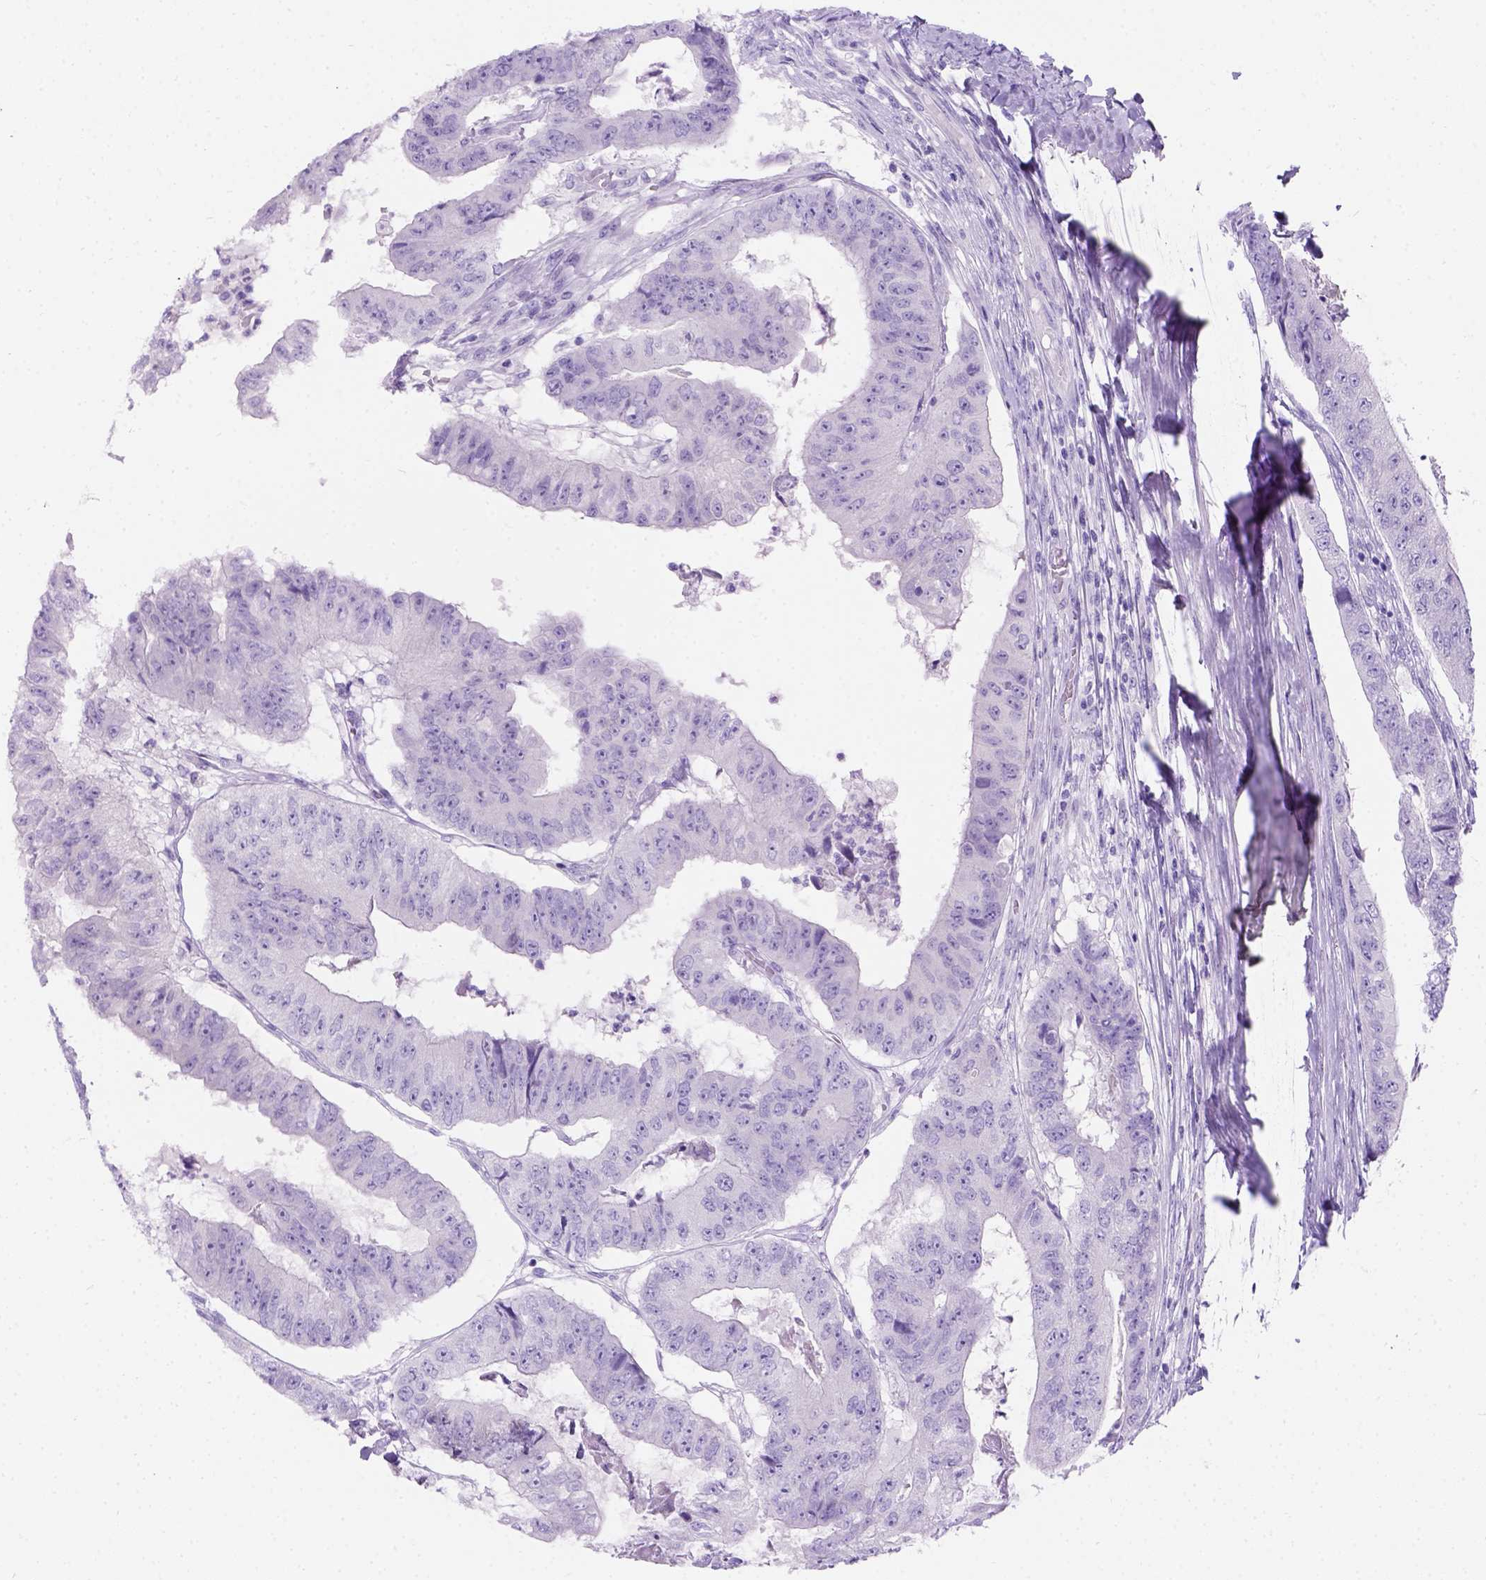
{"staining": {"intensity": "negative", "quantity": "none", "location": "none"}, "tissue": "colorectal cancer", "cell_type": "Tumor cells", "image_type": "cancer", "snomed": [{"axis": "morphology", "description": "Adenocarcinoma, NOS"}, {"axis": "topography", "description": "Colon"}], "caption": "DAB (3,3'-diaminobenzidine) immunohistochemical staining of colorectal cancer demonstrates no significant positivity in tumor cells. (Stains: DAB (3,3'-diaminobenzidine) immunohistochemistry (IHC) with hematoxylin counter stain, Microscopy: brightfield microscopy at high magnification).", "gene": "C7orf57", "patient": {"sex": "female", "age": 67}}